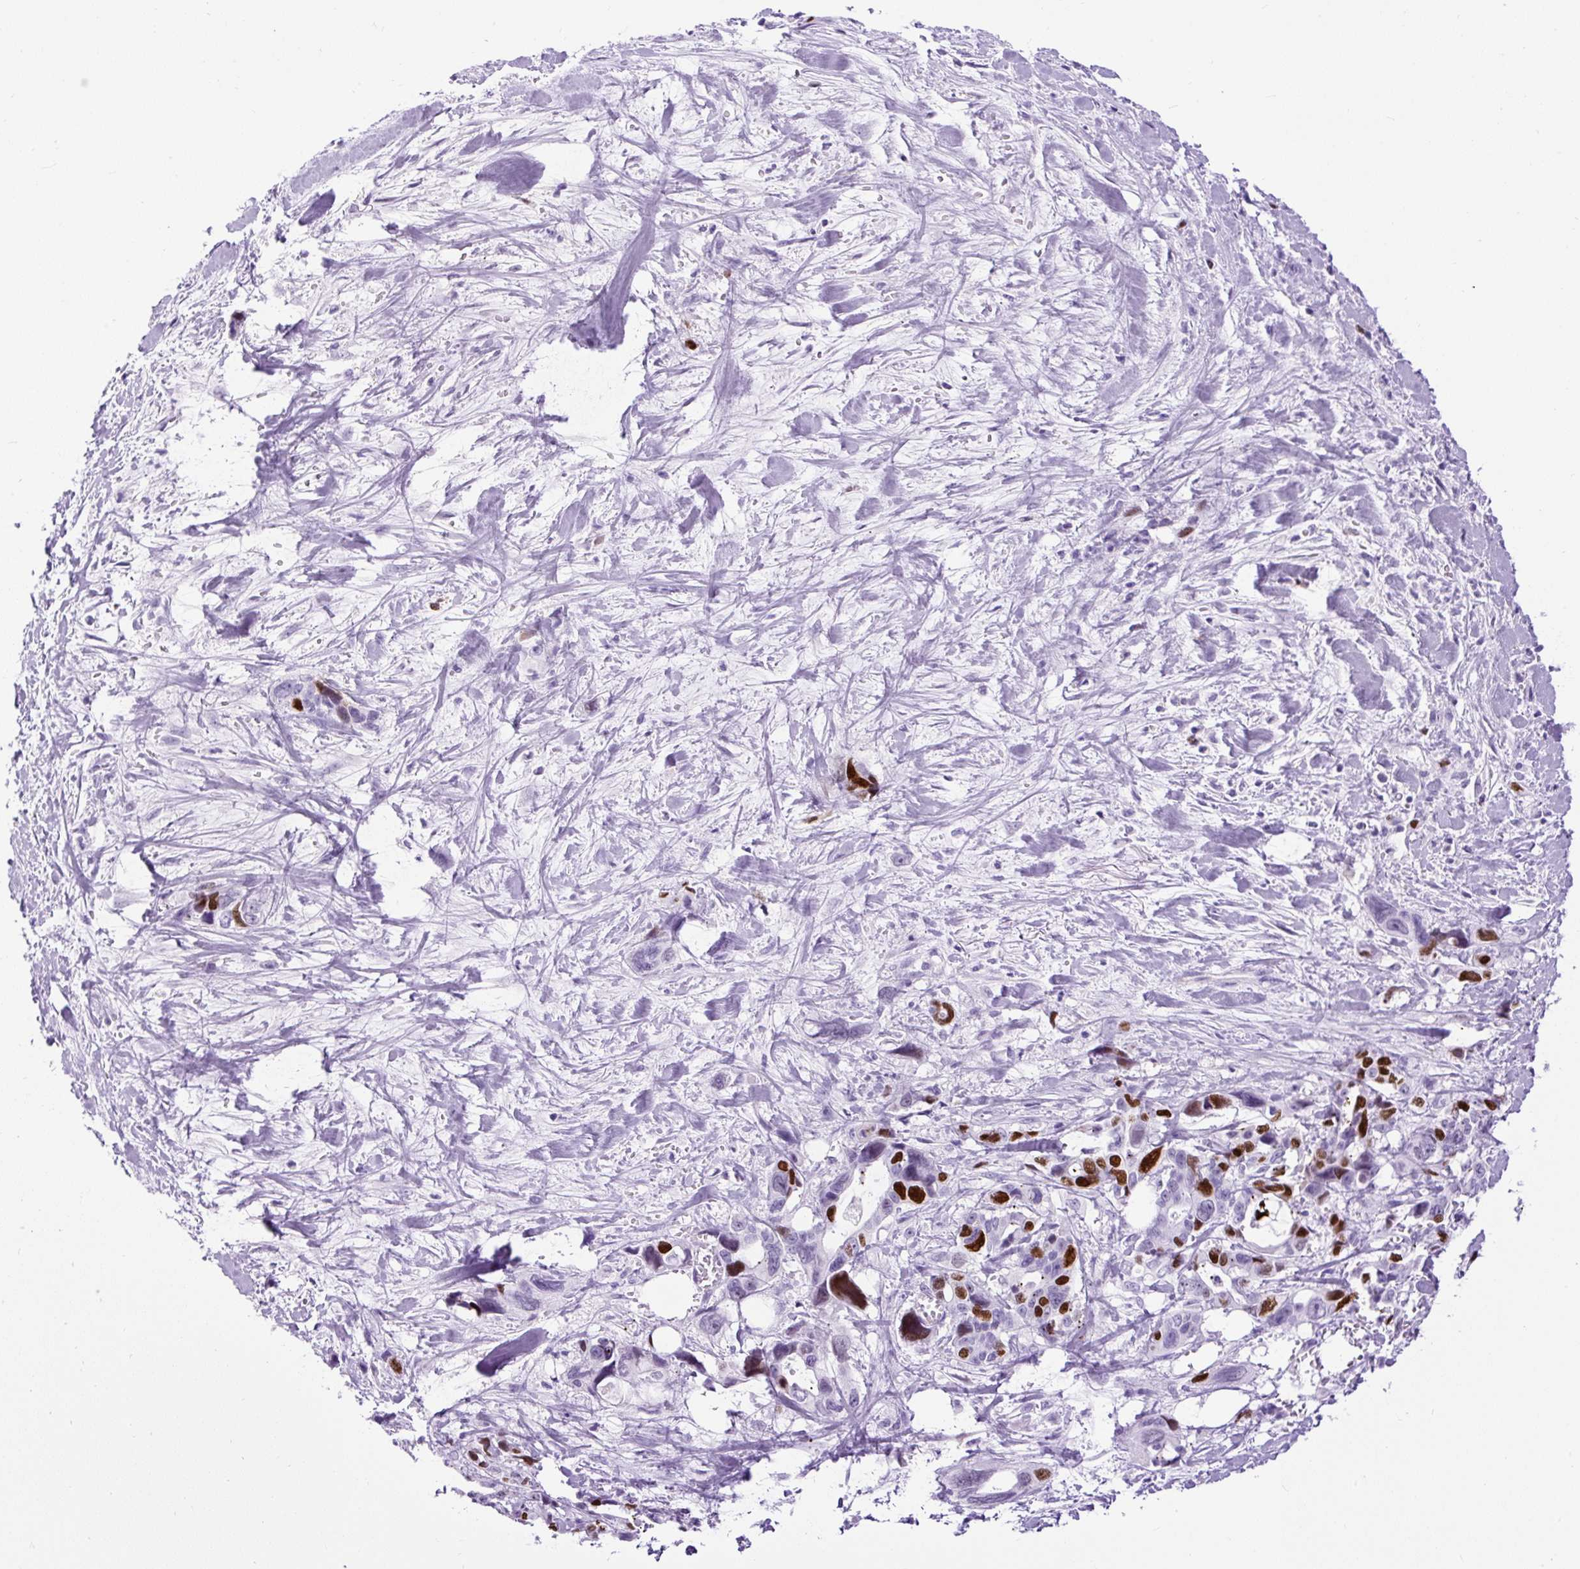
{"staining": {"intensity": "strong", "quantity": "25%-75%", "location": "nuclear"}, "tissue": "pancreatic cancer", "cell_type": "Tumor cells", "image_type": "cancer", "snomed": [{"axis": "morphology", "description": "Adenocarcinoma, NOS"}, {"axis": "topography", "description": "Pancreas"}], "caption": "Immunohistochemical staining of human pancreatic cancer (adenocarcinoma) reveals high levels of strong nuclear expression in about 25%-75% of tumor cells.", "gene": "RACGAP1", "patient": {"sex": "male", "age": 46}}